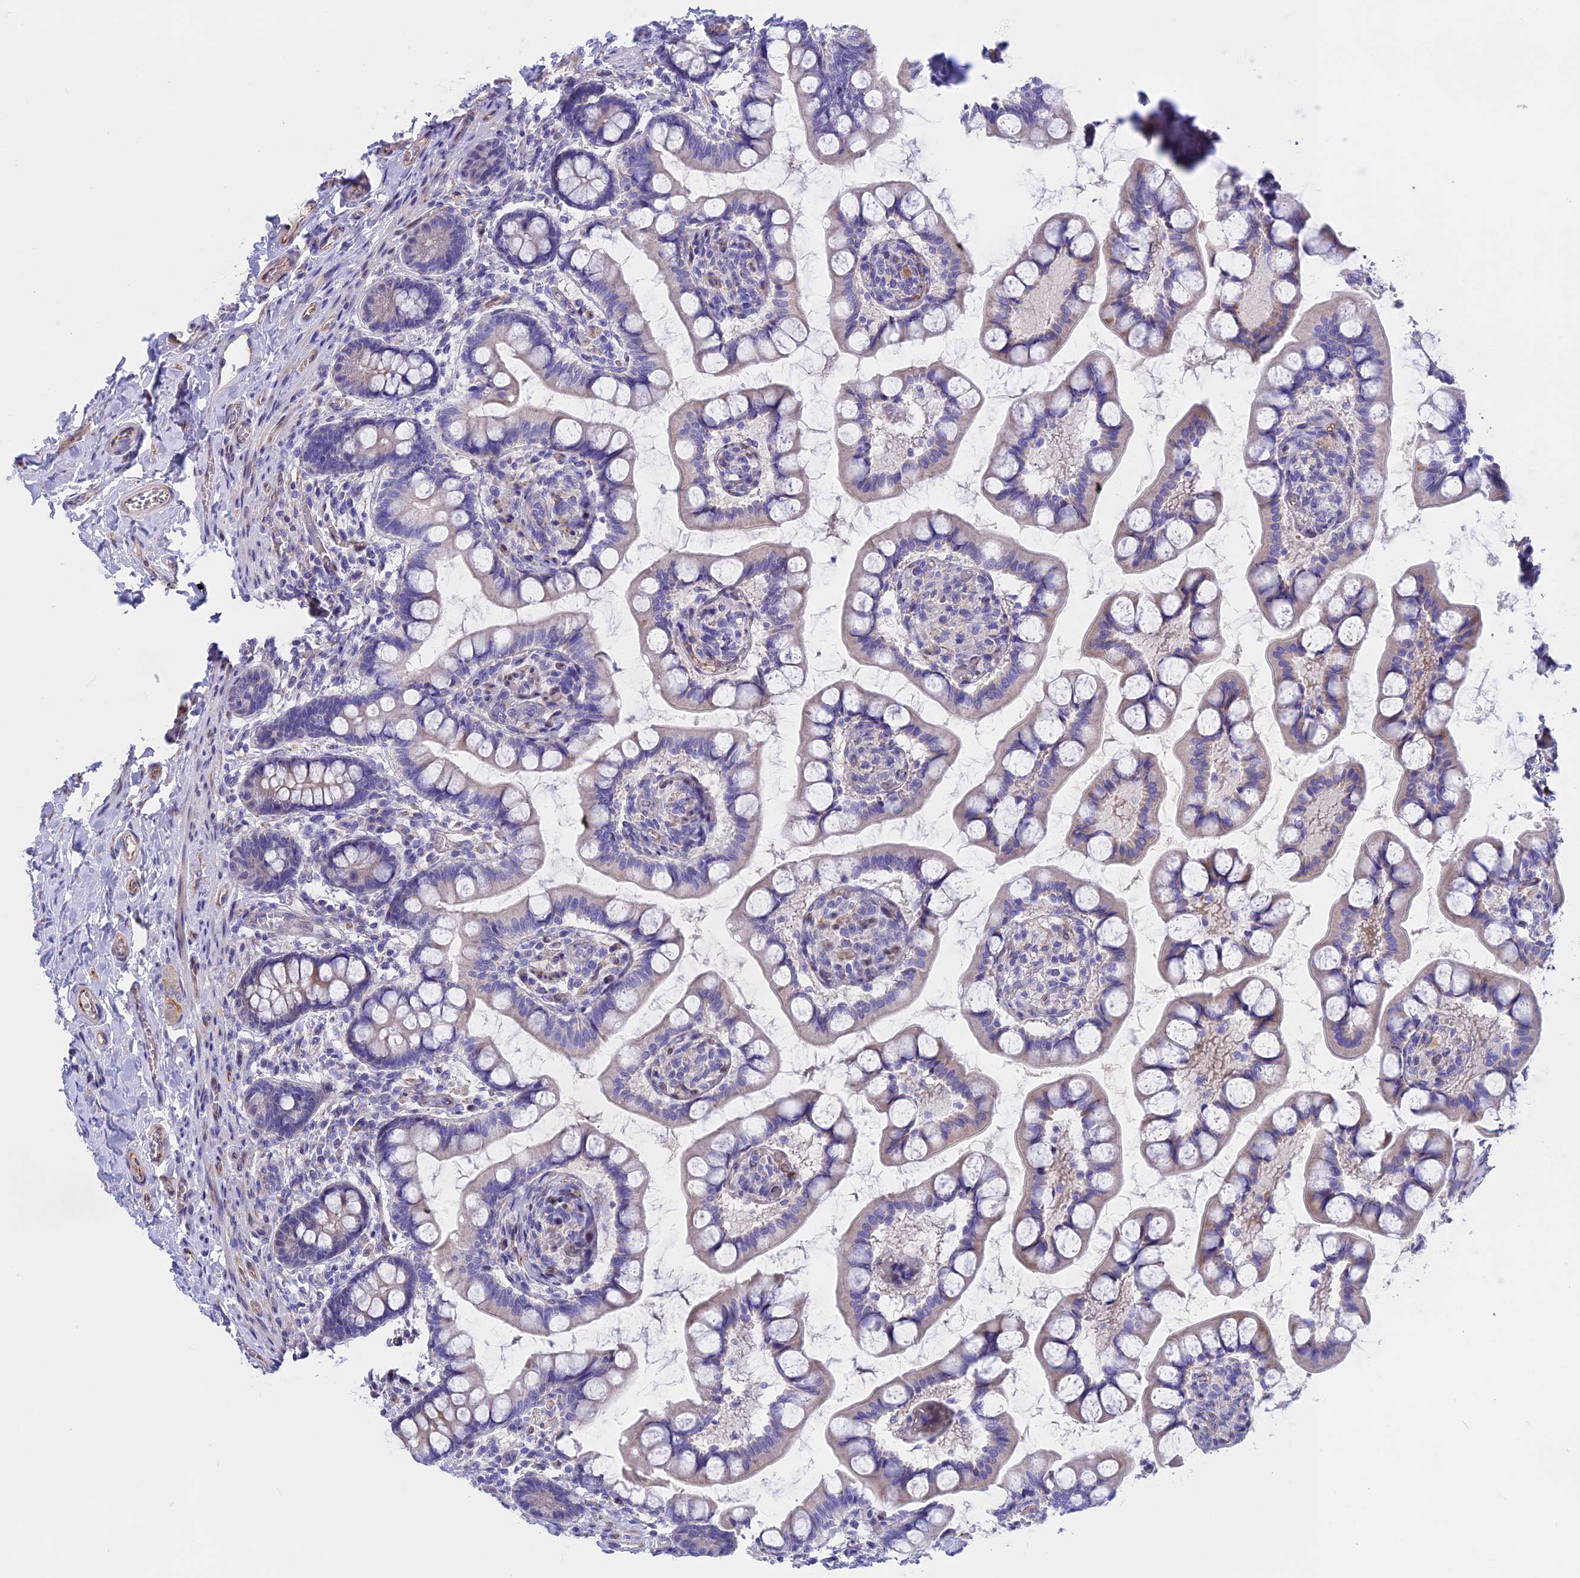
{"staining": {"intensity": "weak", "quantity": "25%-75%", "location": "cytoplasmic/membranous"}, "tissue": "small intestine", "cell_type": "Glandular cells", "image_type": "normal", "snomed": [{"axis": "morphology", "description": "Normal tissue, NOS"}, {"axis": "topography", "description": "Small intestine"}], "caption": "Normal small intestine exhibits weak cytoplasmic/membranous staining in about 25%-75% of glandular cells, visualized by immunohistochemistry. The staining is performed using DAB (3,3'-diaminobenzidine) brown chromogen to label protein expression. The nuclei are counter-stained blue using hematoxylin.", "gene": "TMEM138", "patient": {"sex": "male", "age": 52}}